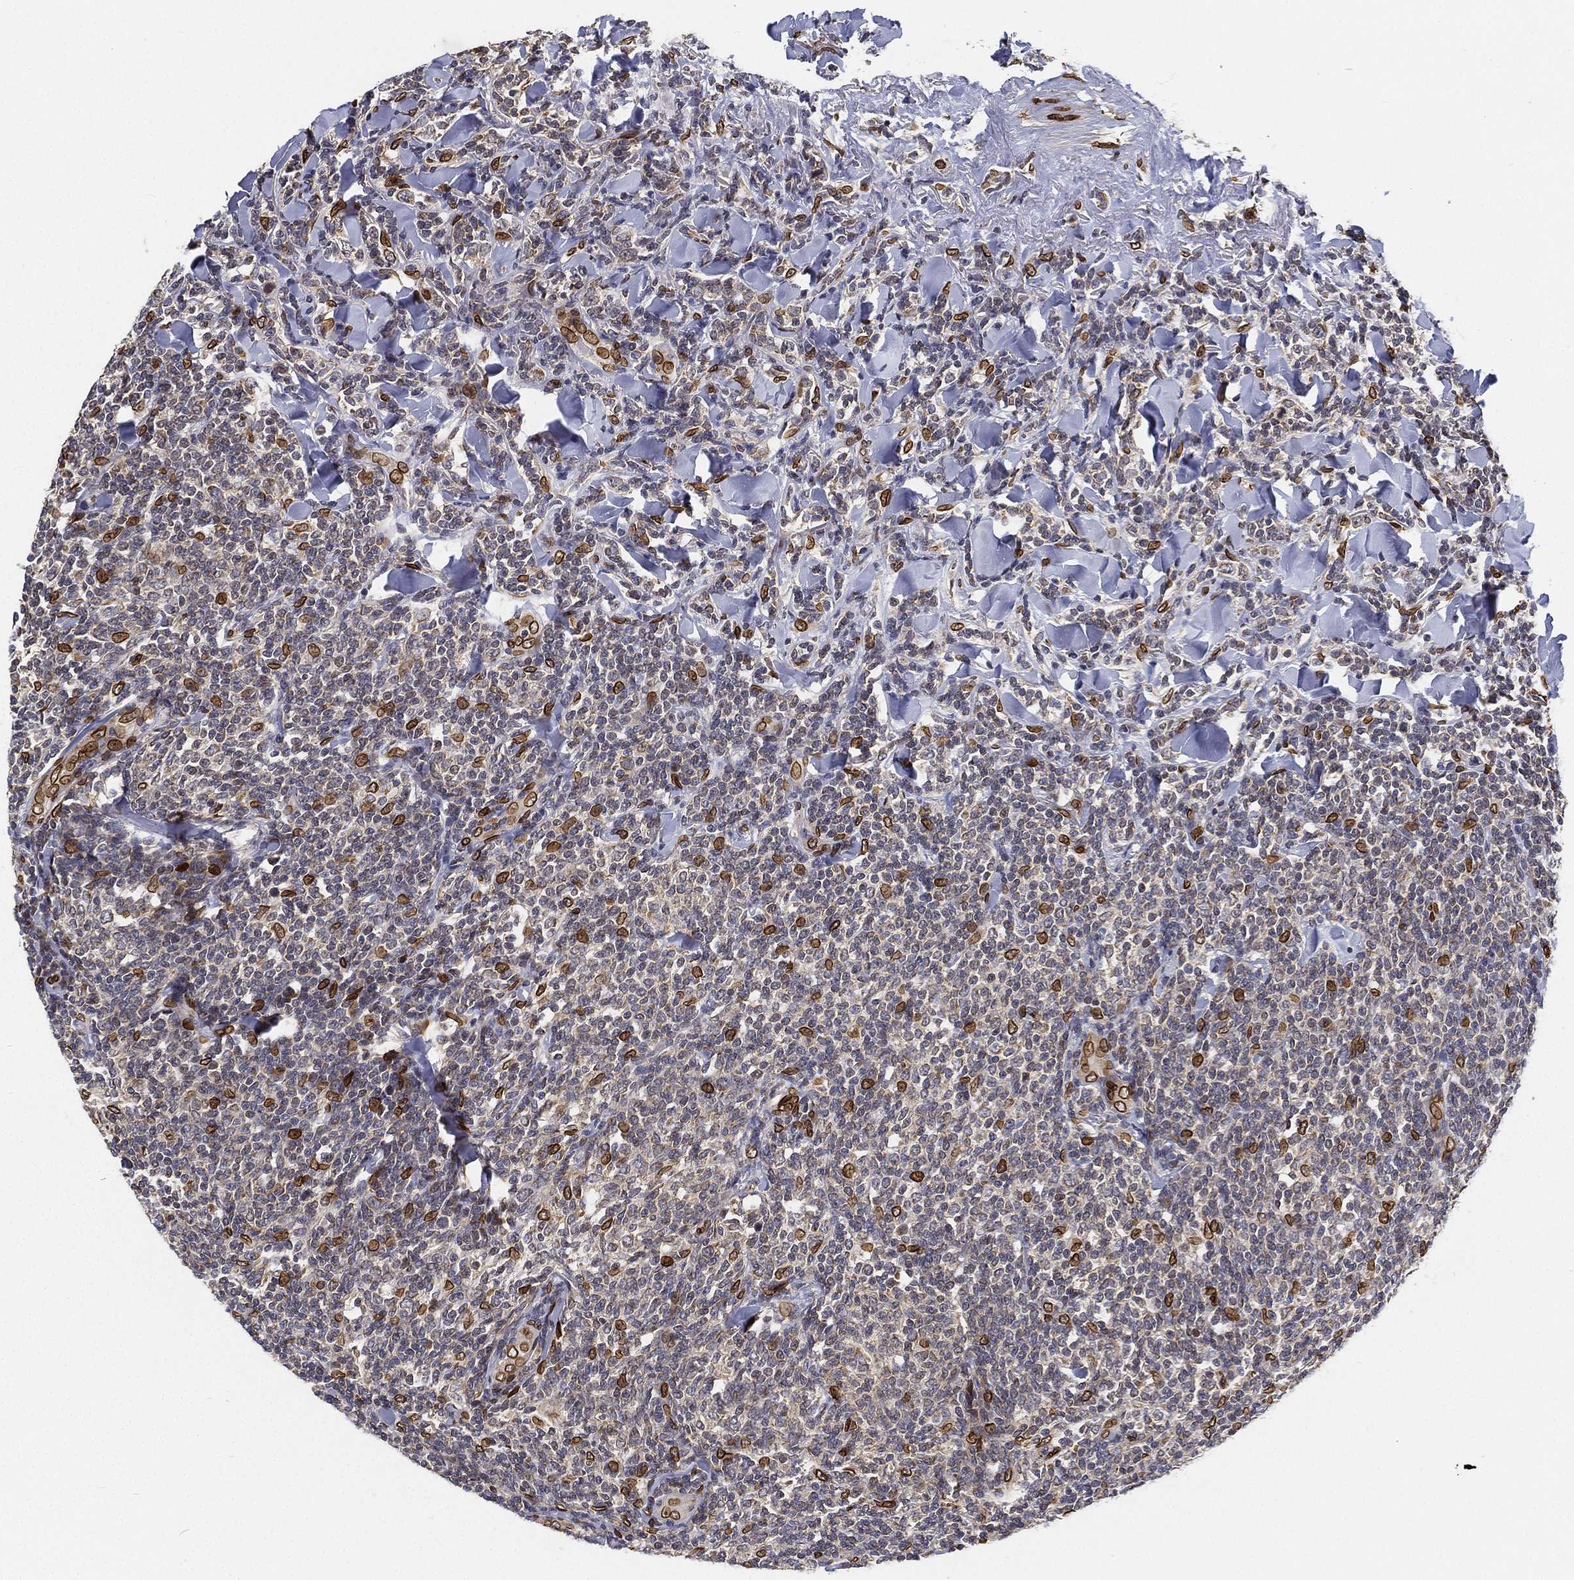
{"staining": {"intensity": "strong", "quantity": "<25%", "location": "cytoplasmic/membranous,nuclear"}, "tissue": "lymphoma", "cell_type": "Tumor cells", "image_type": "cancer", "snomed": [{"axis": "morphology", "description": "Malignant lymphoma, non-Hodgkin's type, Low grade"}, {"axis": "topography", "description": "Lymph node"}], "caption": "DAB immunohistochemical staining of human low-grade malignant lymphoma, non-Hodgkin's type reveals strong cytoplasmic/membranous and nuclear protein staining in approximately <25% of tumor cells. Nuclei are stained in blue.", "gene": "PALB2", "patient": {"sex": "female", "age": 56}}